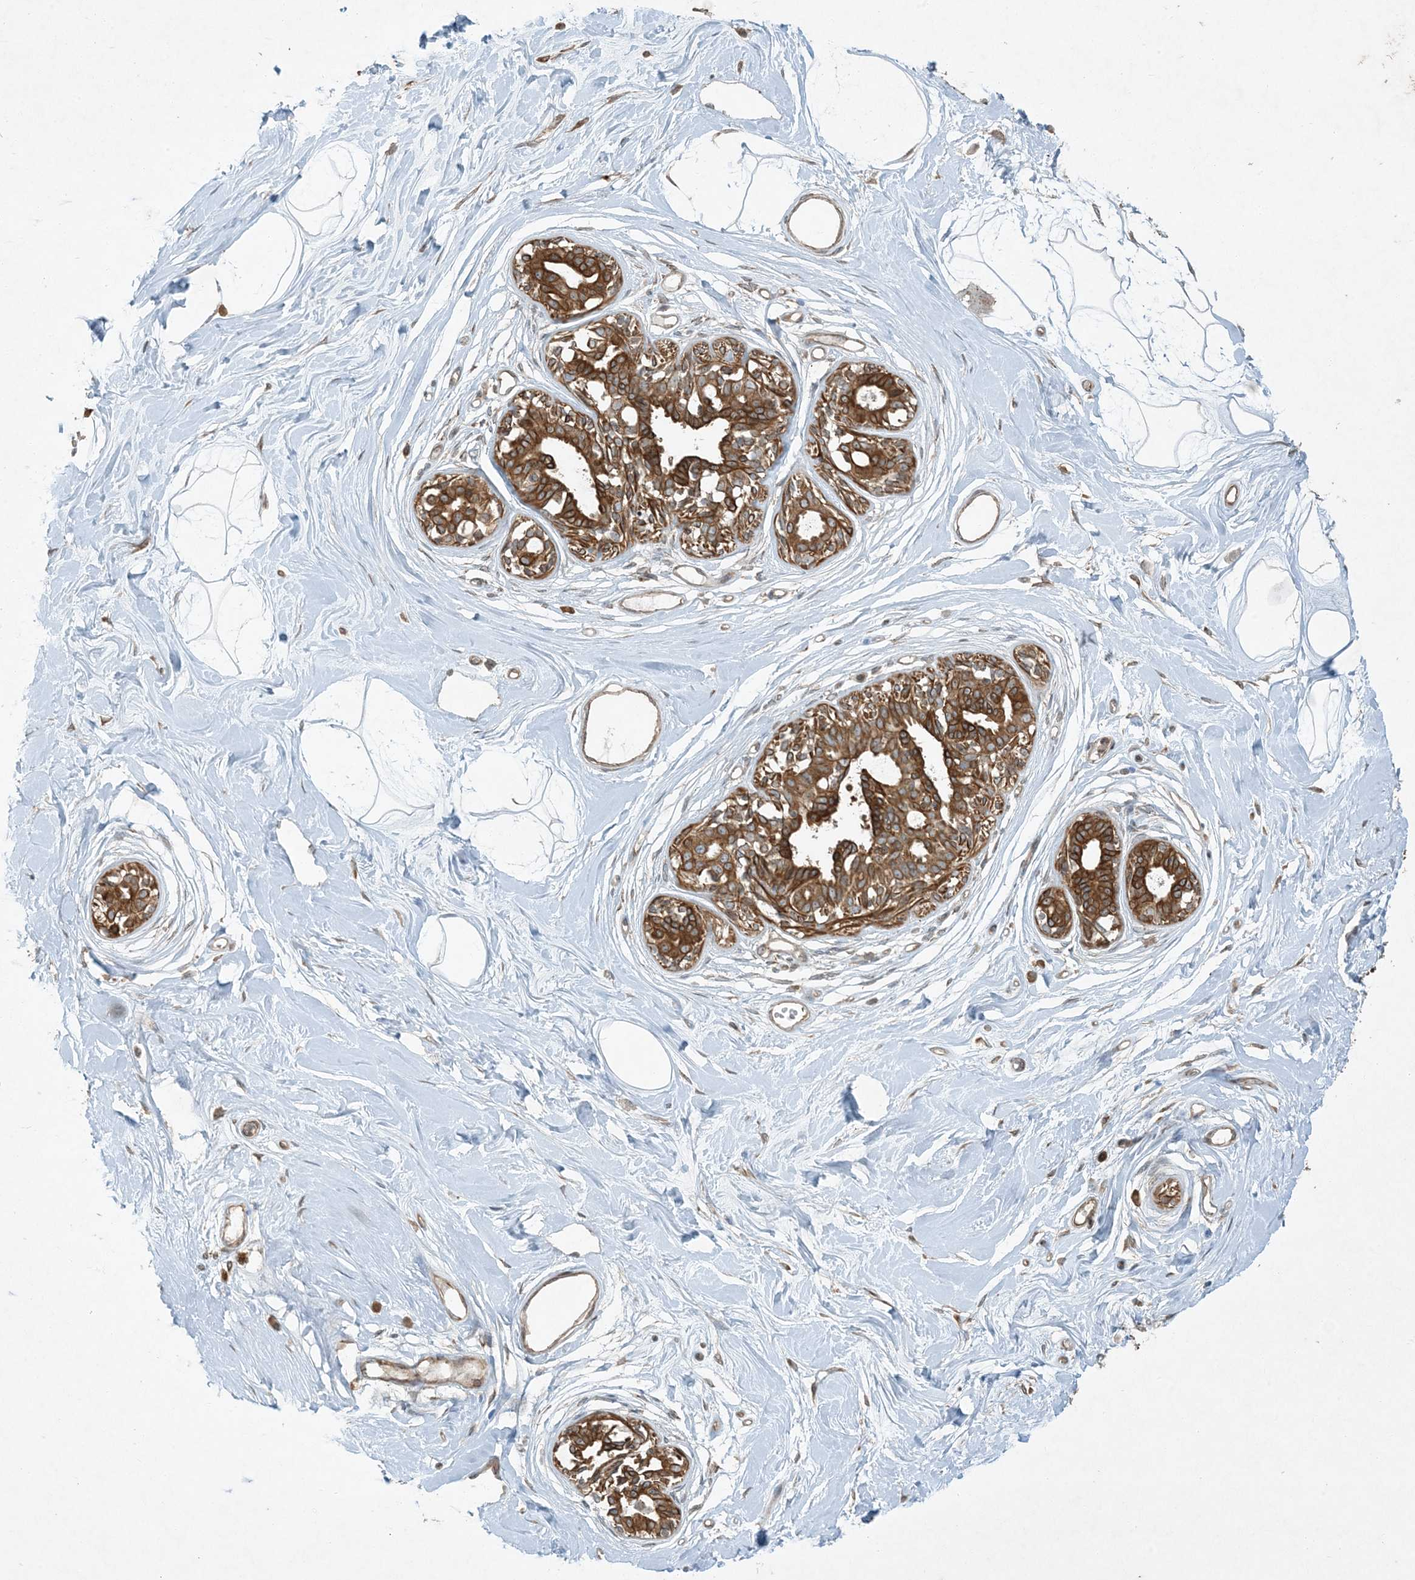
{"staining": {"intensity": "negative", "quantity": "none", "location": "none"}, "tissue": "breast", "cell_type": "Adipocytes", "image_type": "normal", "snomed": [{"axis": "morphology", "description": "Normal tissue, NOS"}, {"axis": "topography", "description": "Breast"}], "caption": "Immunohistochemistry (IHC) of benign breast shows no positivity in adipocytes. The staining is performed using DAB brown chromogen with nuclei counter-stained in using hematoxylin.", "gene": "COMMD8", "patient": {"sex": "female", "age": 45}}